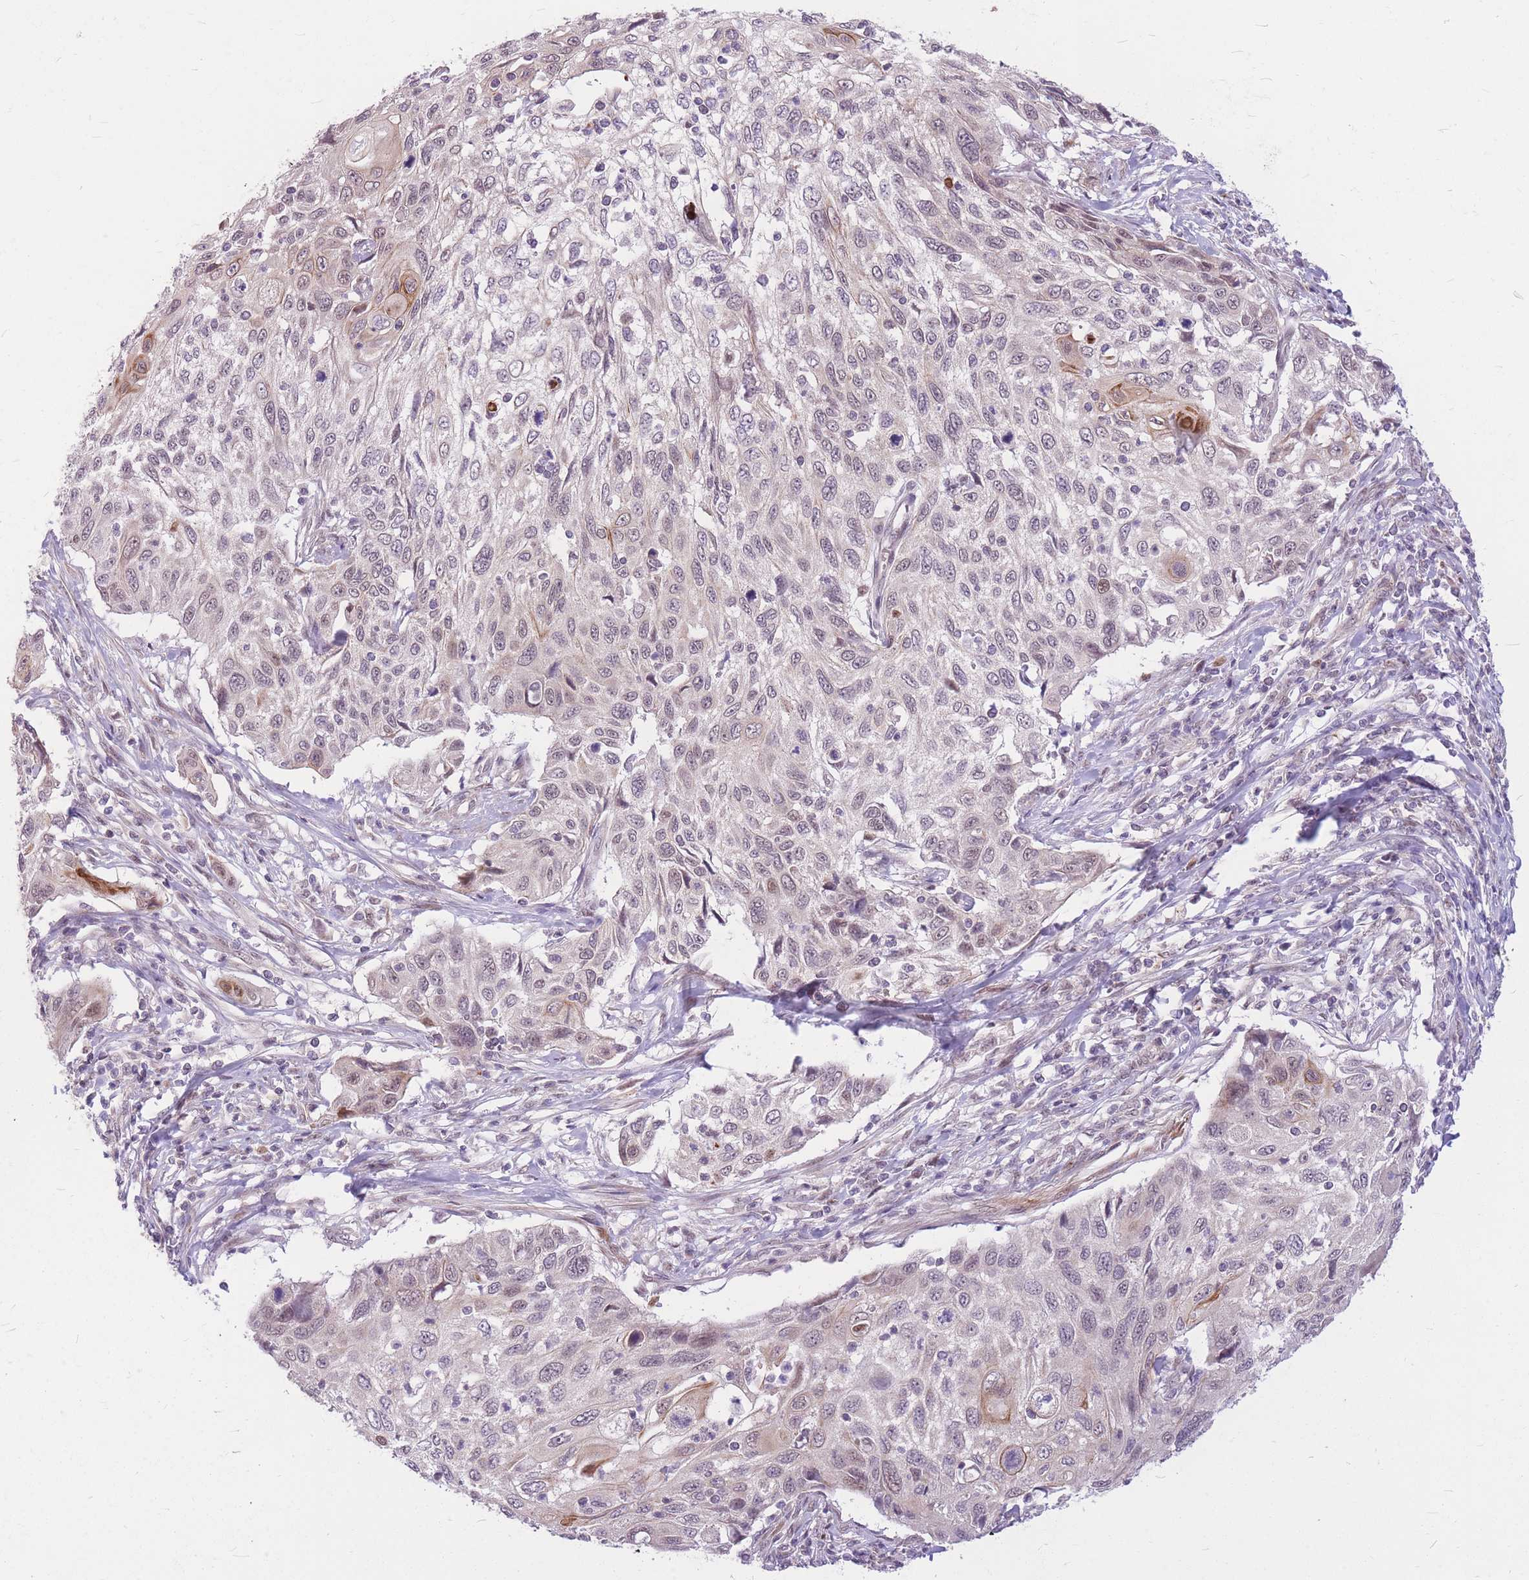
{"staining": {"intensity": "weak", "quantity": "<25%", "location": "cytoplasmic/membranous"}, "tissue": "cervical cancer", "cell_type": "Tumor cells", "image_type": "cancer", "snomed": [{"axis": "morphology", "description": "Squamous cell carcinoma, NOS"}, {"axis": "topography", "description": "Cervix"}], "caption": "Tumor cells are negative for protein expression in human cervical cancer (squamous cell carcinoma).", "gene": "ERCC2", "patient": {"sex": "female", "age": 70}}